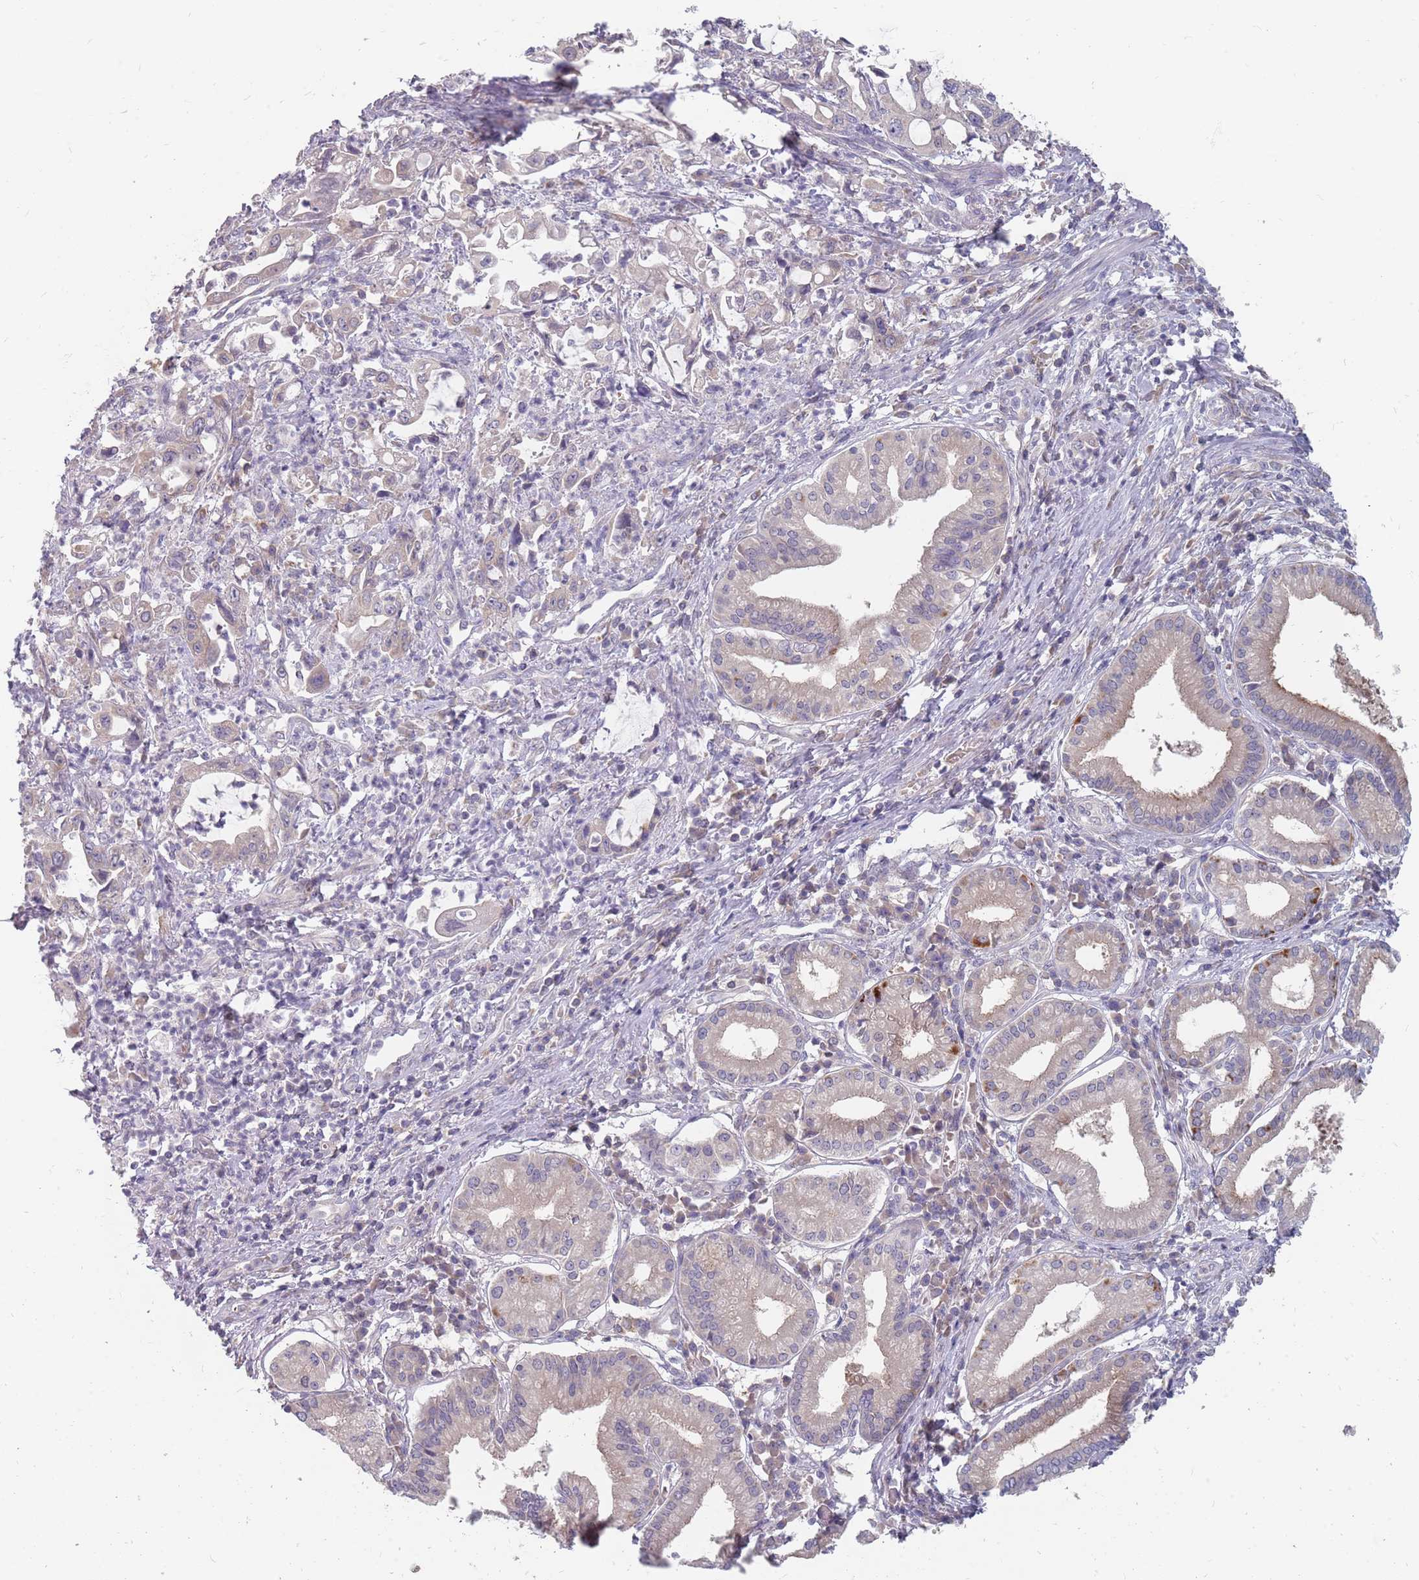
{"staining": {"intensity": "weak", "quantity": "25%-75%", "location": "cytoplasmic/membranous"}, "tissue": "pancreatic cancer", "cell_type": "Tumor cells", "image_type": "cancer", "snomed": [{"axis": "morphology", "description": "Adenocarcinoma, NOS"}, {"axis": "topography", "description": "Pancreas"}], "caption": "Protein staining exhibits weak cytoplasmic/membranous positivity in about 25%-75% of tumor cells in adenocarcinoma (pancreatic).", "gene": "CMTR2", "patient": {"sex": "female", "age": 61}}